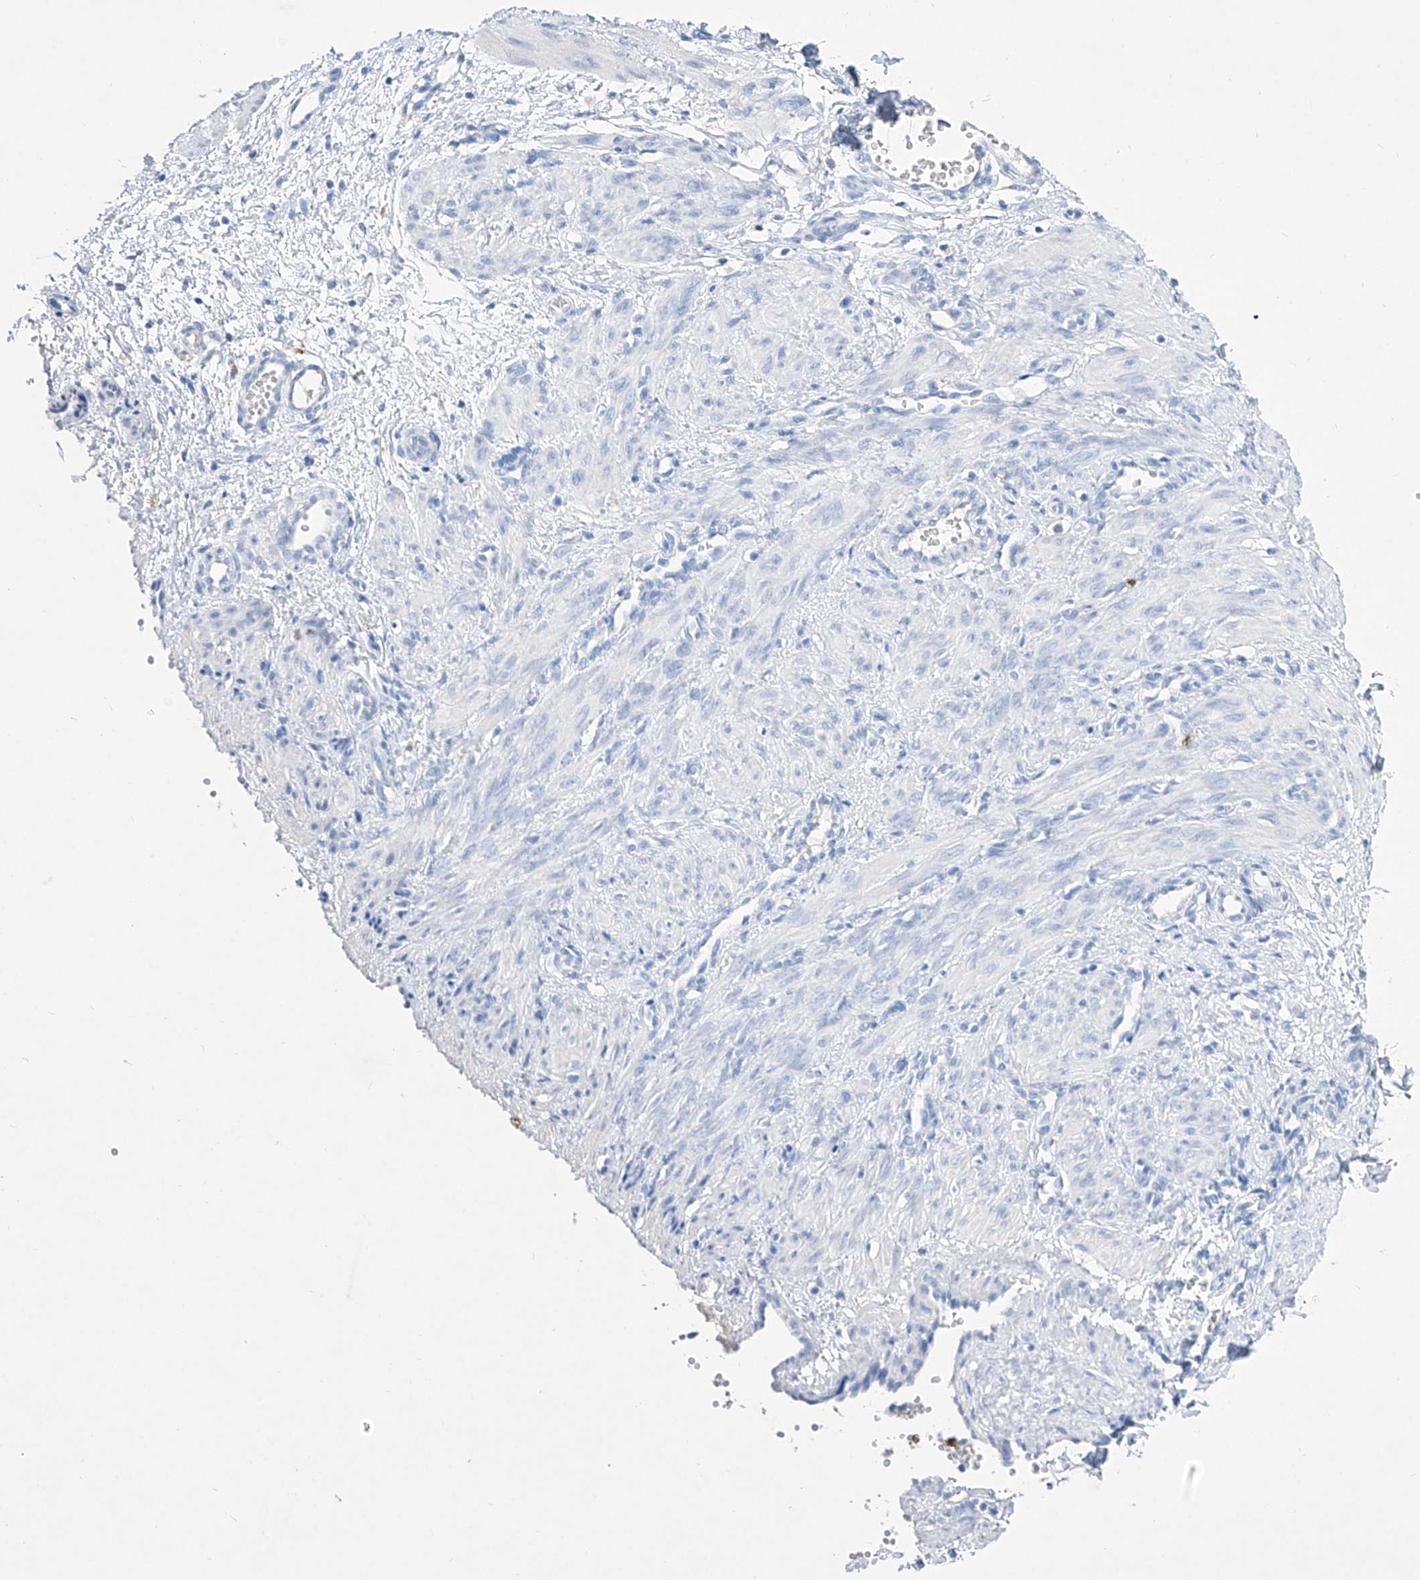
{"staining": {"intensity": "negative", "quantity": "none", "location": "none"}, "tissue": "smooth muscle", "cell_type": "Smooth muscle cells", "image_type": "normal", "snomed": [{"axis": "morphology", "description": "Normal tissue, NOS"}, {"axis": "topography", "description": "Endometrium"}], "caption": "The IHC histopathology image has no significant expression in smooth muscle cells of smooth muscle. (Immunohistochemistry (ihc), brightfield microscopy, high magnification).", "gene": "TM7SF2", "patient": {"sex": "female", "age": 33}}